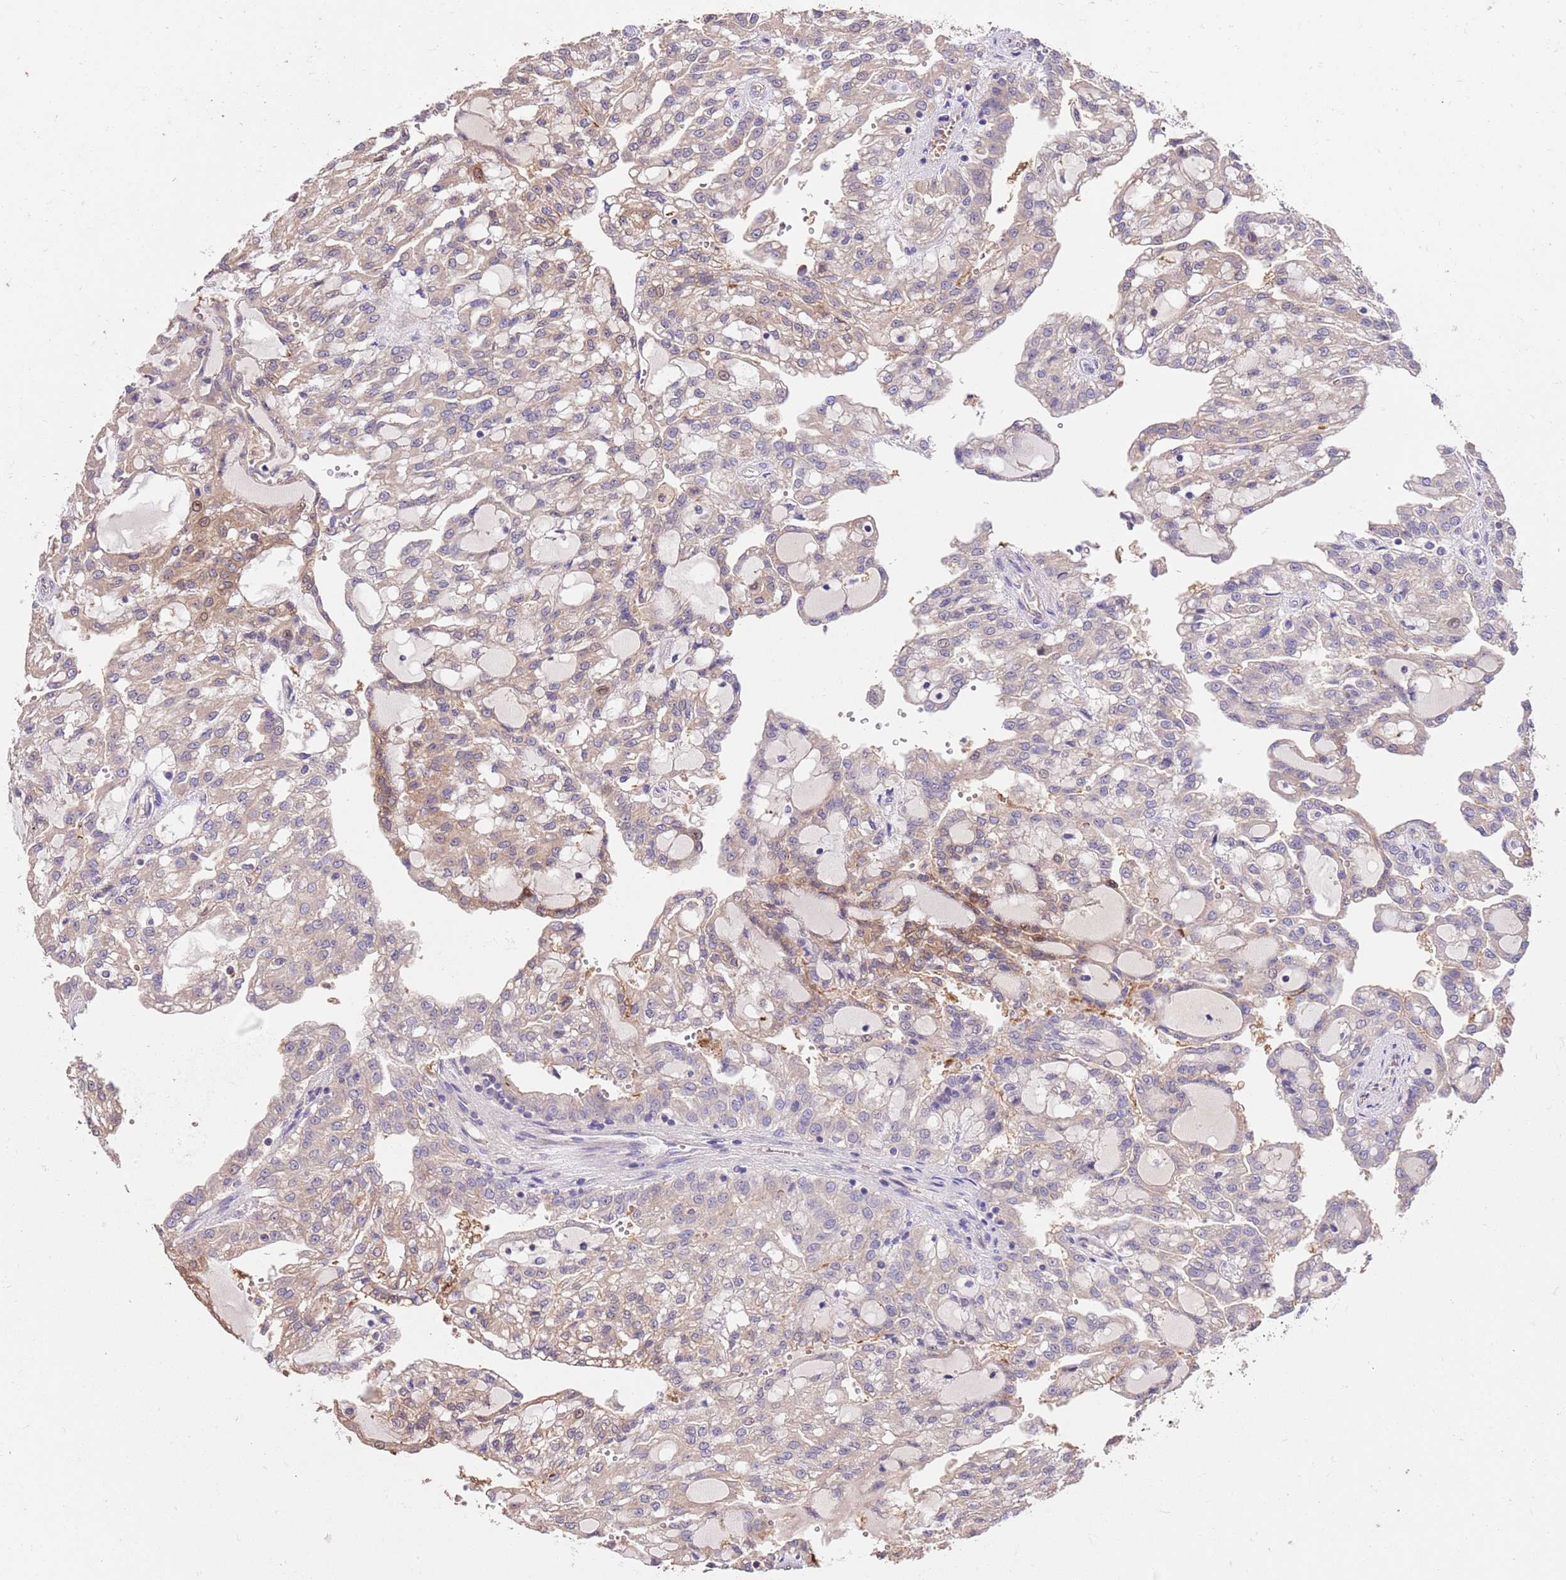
{"staining": {"intensity": "weak", "quantity": "<25%", "location": "cytoplasmic/membranous"}, "tissue": "renal cancer", "cell_type": "Tumor cells", "image_type": "cancer", "snomed": [{"axis": "morphology", "description": "Adenocarcinoma, NOS"}, {"axis": "topography", "description": "Kidney"}], "caption": "Immunohistochemical staining of renal cancer displays no significant expression in tumor cells.", "gene": "FAM89B", "patient": {"sex": "male", "age": 63}}